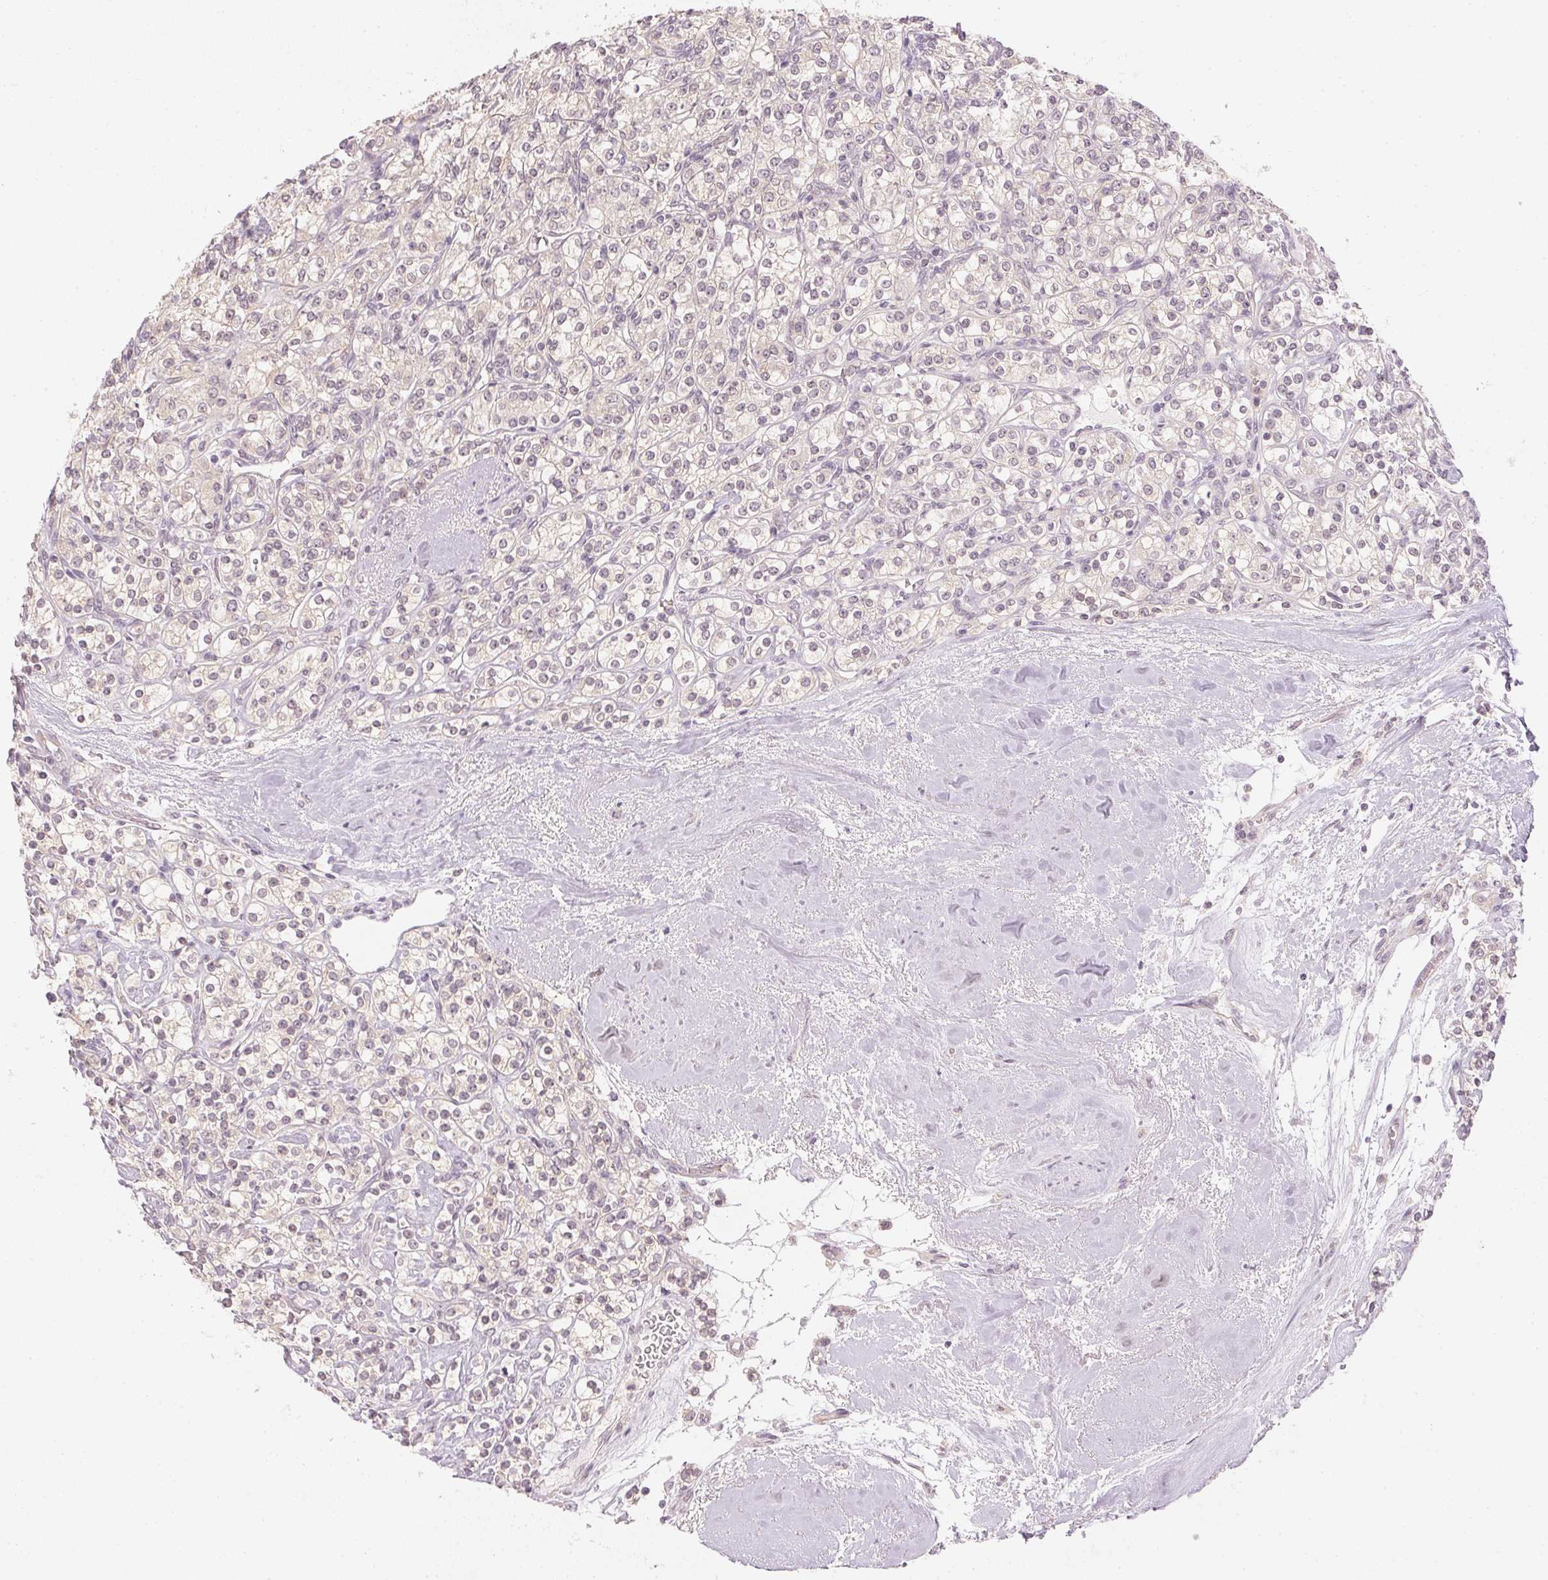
{"staining": {"intensity": "negative", "quantity": "none", "location": "none"}, "tissue": "renal cancer", "cell_type": "Tumor cells", "image_type": "cancer", "snomed": [{"axis": "morphology", "description": "Adenocarcinoma, NOS"}, {"axis": "topography", "description": "Kidney"}], "caption": "This is an IHC micrograph of renal adenocarcinoma. There is no staining in tumor cells.", "gene": "KPRP", "patient": {"sex": "male", "age": 77}}